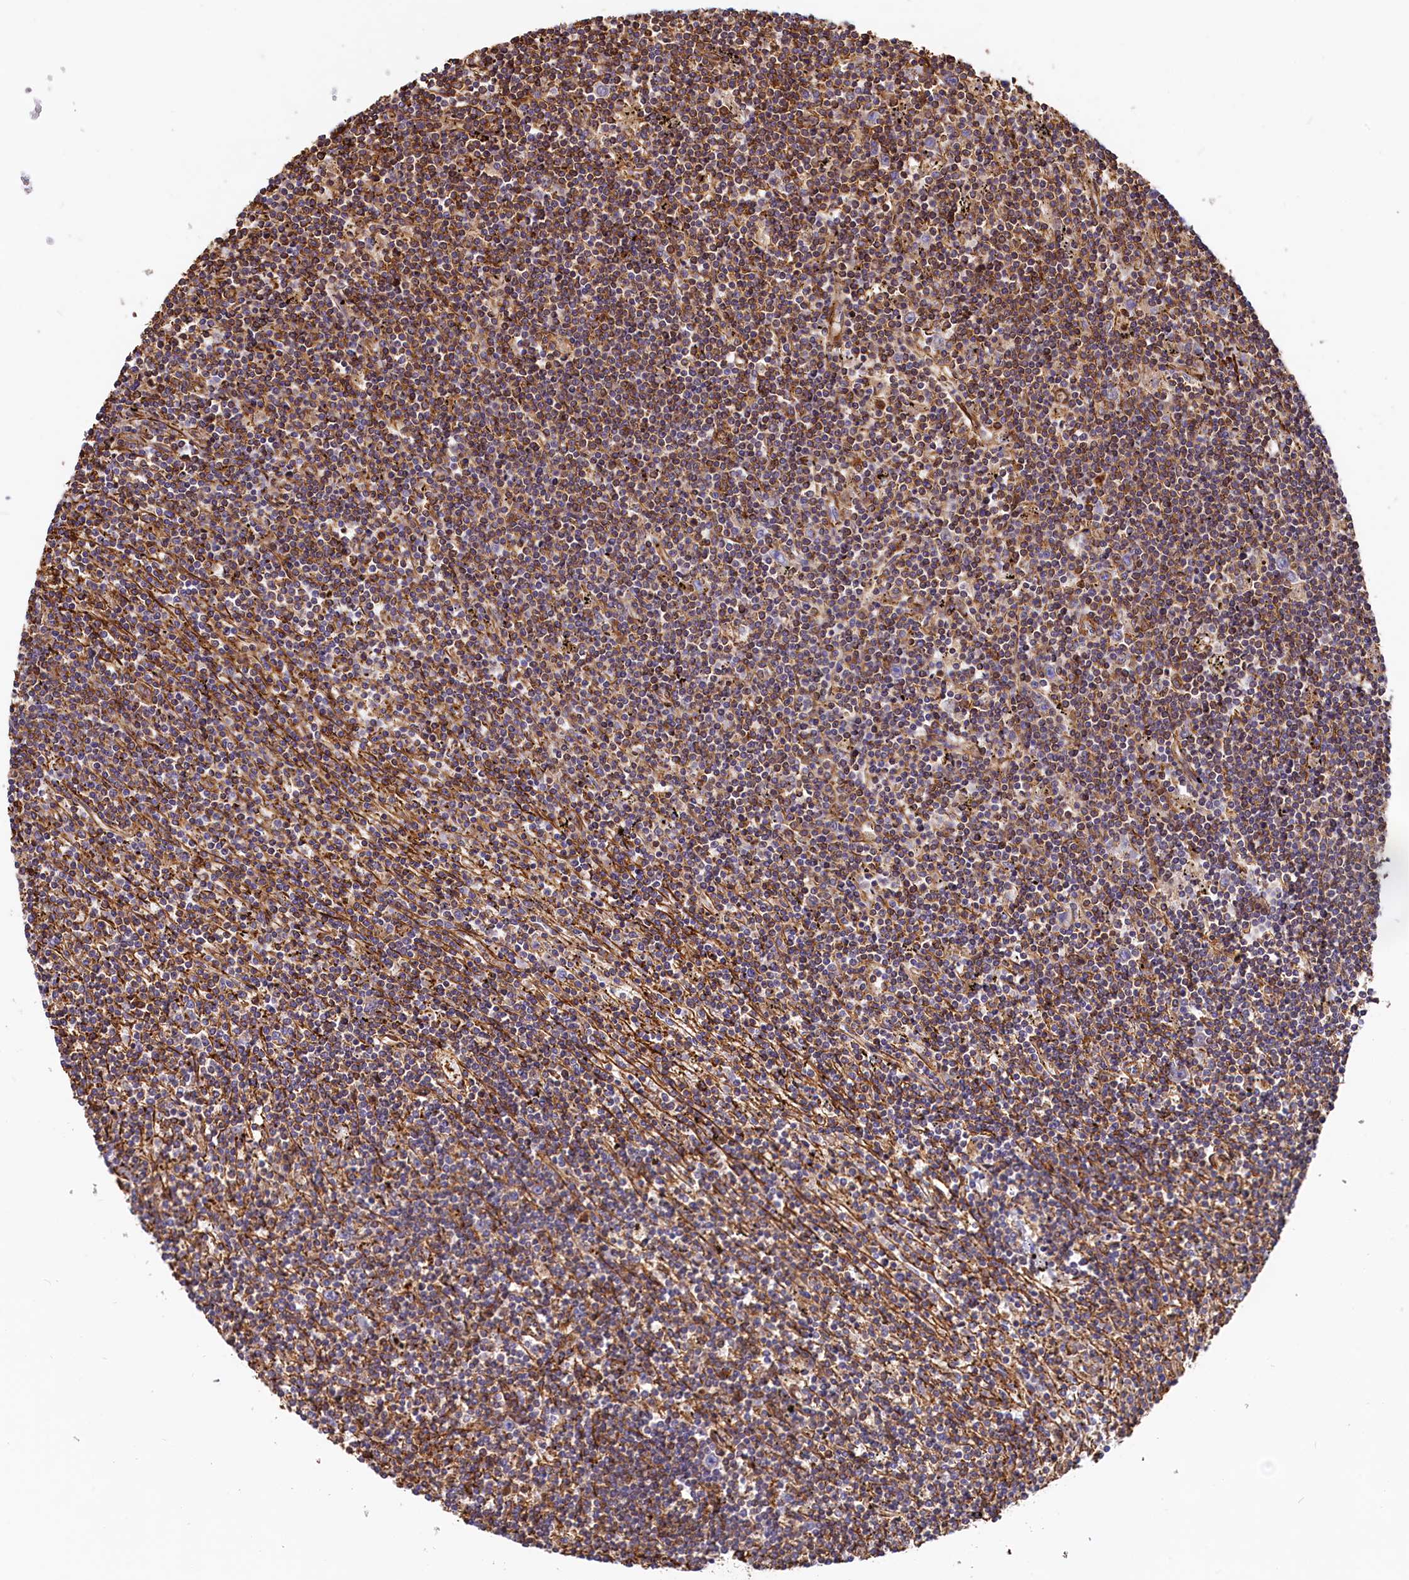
{"staining": {"intensity": "moderate", "quantity": "25%-75%", "location": "cytoplasmic/membranous"}, "tissue": "lymphoma", "cell_type": "Tumor cells", "image_type": "cancer", "snomed": [{"axis": "morphology", "description": "Malignant lymphoma, non-Hodgkin's type, Low grade"}, {"axis": "topography", "description": "Spleen"}], "caption": "This image displays immunohistochemistry staining of low-grade malignant lymphoma, non-Hodgkin's type, with medium moderate cytoplasmic/membranous expression in approximately 25%-75% of tumor cells.", "gene": "THBS1", "patient": {"sex": "male", "age": 76}}